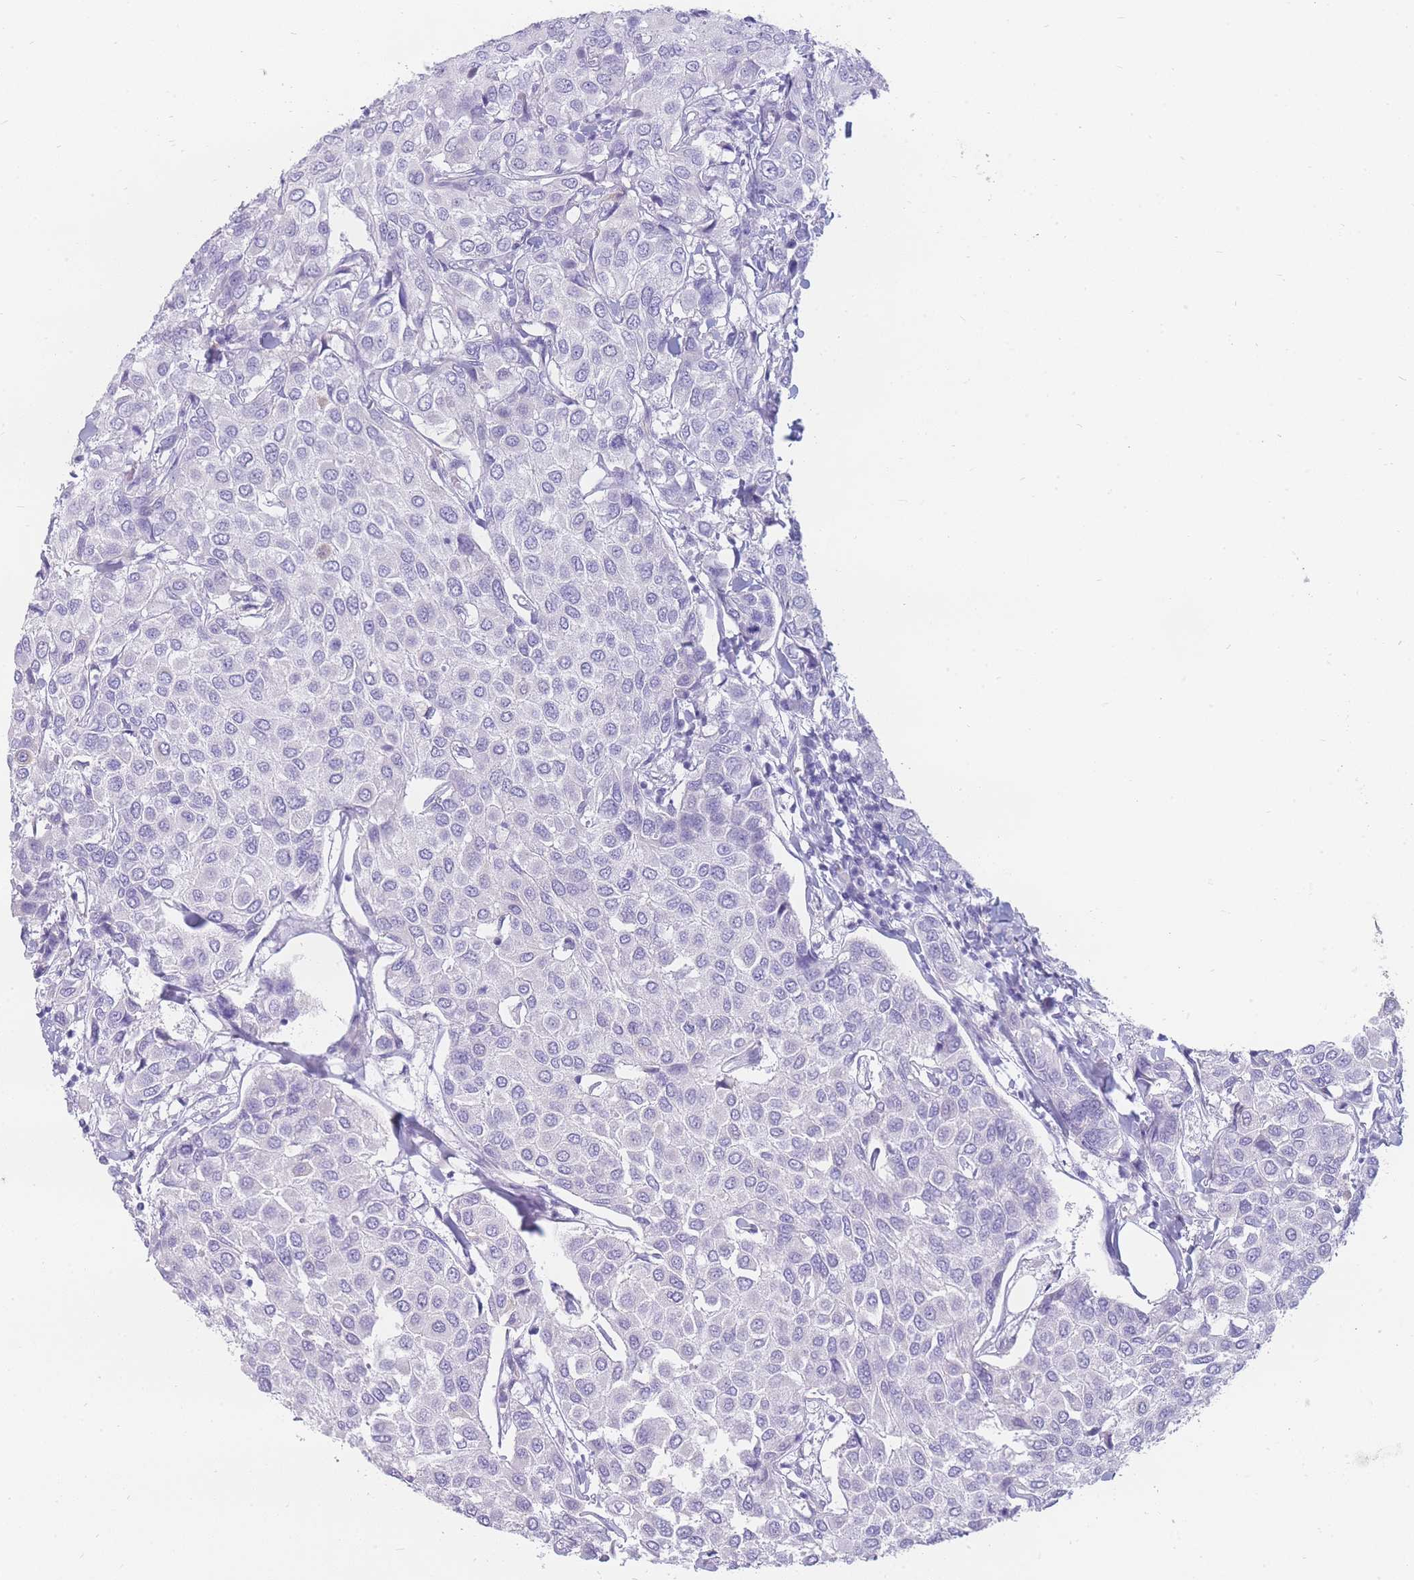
{"staining": {"intensity": "negative", "quantity": "none", "location": "none"}, "tissue": "breast cancer", "cell_type": "Tumor cells", "image_type": "cancer", "snomed": [{"axis": "morphology", "description": "Duct carcinoma"}, {"axis": "topography", "description": "Breast"}], "caption": "Breast cancer (invasive ductal carcinoma) stained for a protein using IHC demonstrates no expression tumor cells.", "gene": "UPK1A", "patient": {"sex": "female", "age": 55}}